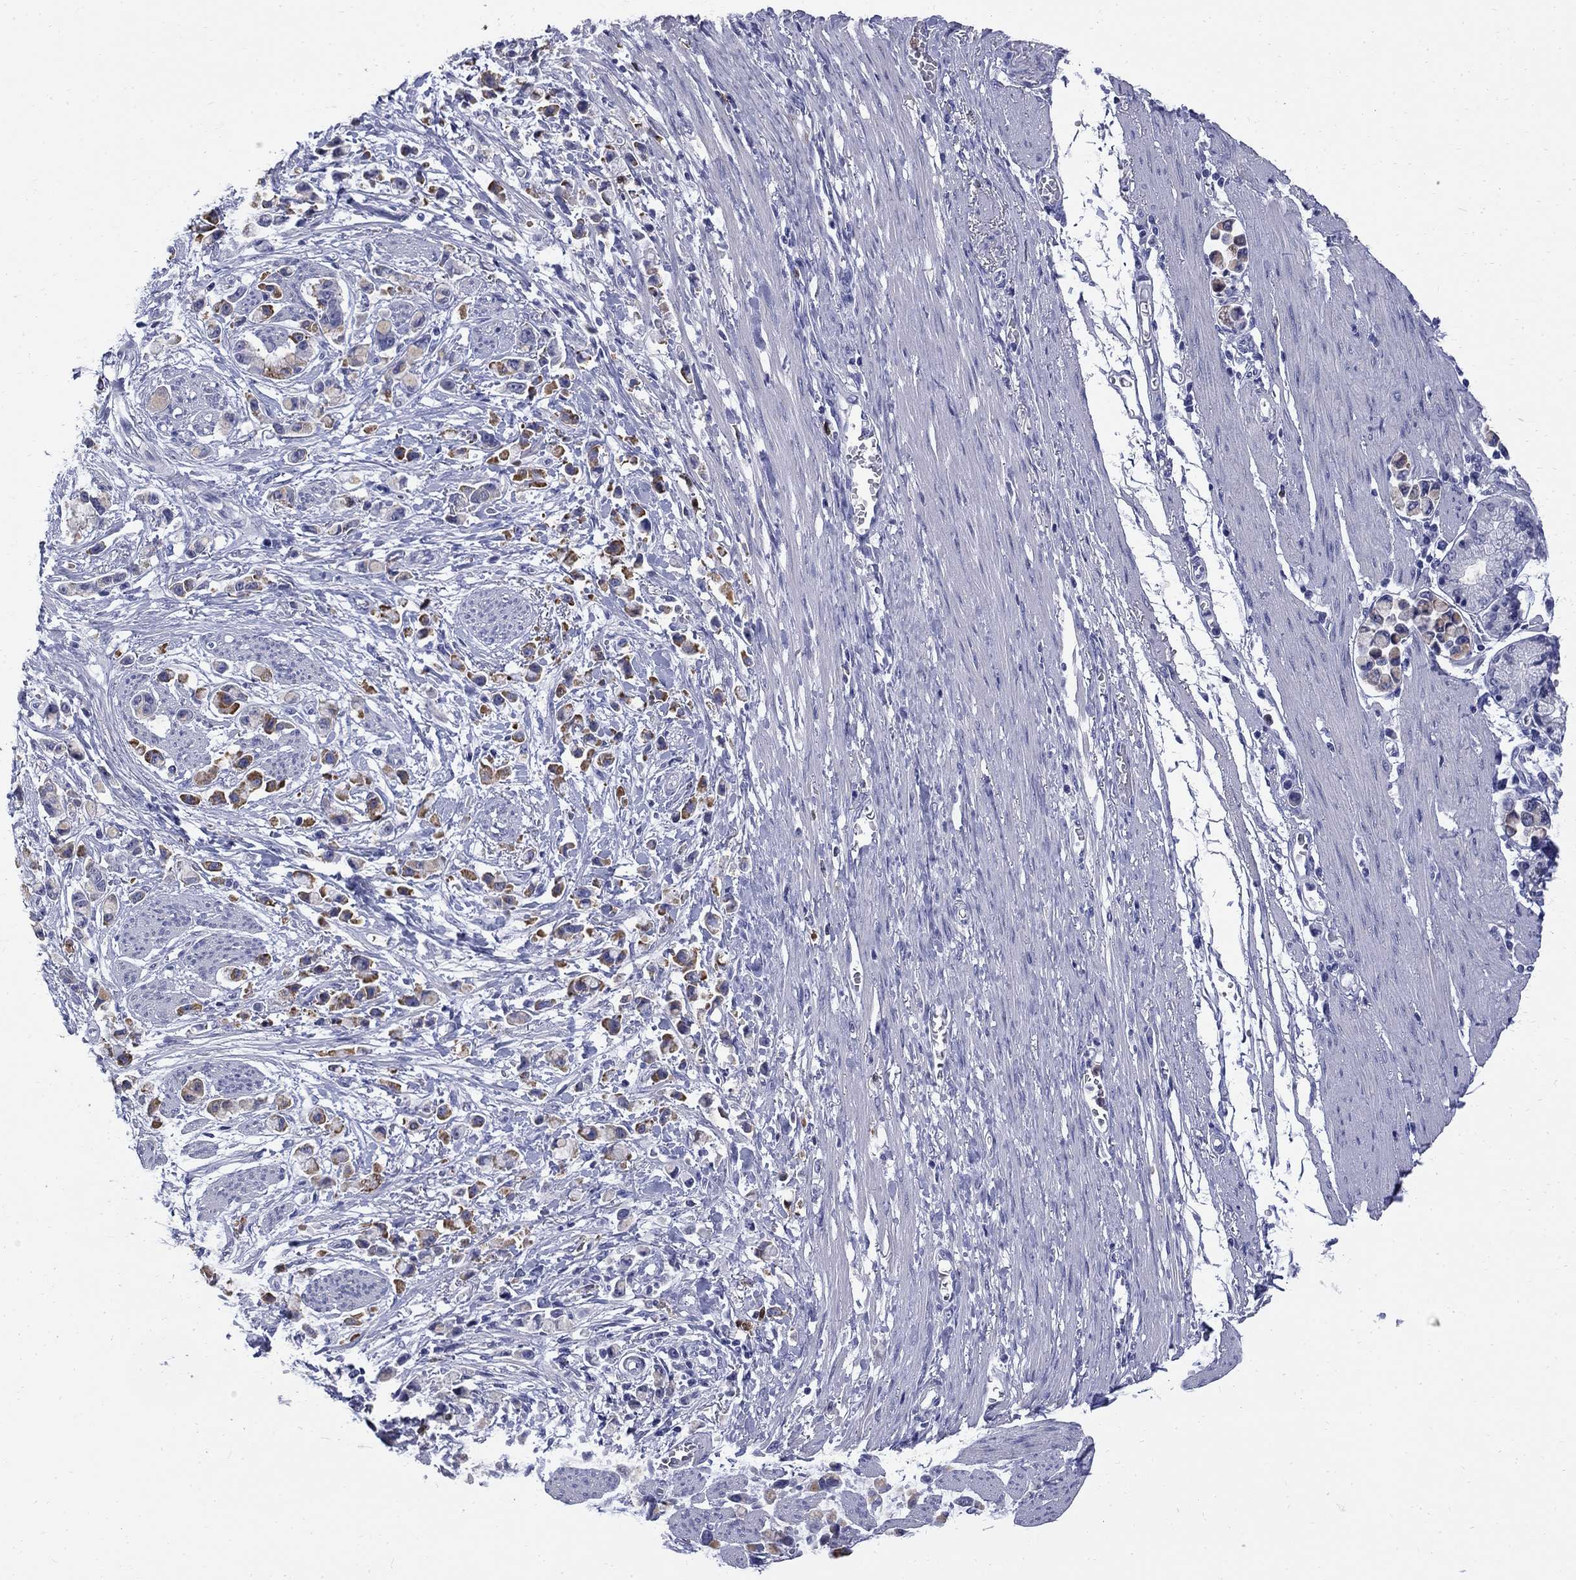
{"staining": {"intensity": "strong", "quantity": "25%-75%", "location": "cytoplasmic/membranous"}, "tissue": "stomach cancer", "cell_type": "Tumor cells", "image_type": "cancer", "snomed": [{"axis": "morphology", "description": "Adenocarcinoma, NOS"}, {"axis": "topography", "description": "Stomach"}], "caption": "Strong cytoplasmic/membranous staining for a protein is present in approximately 25%-75% of tumor cells of stomach adenocarcinoma using immunohistochemistry (IHC).", "gene": "SERPINB2", "patient": {"sex": "female", "age": 81}}